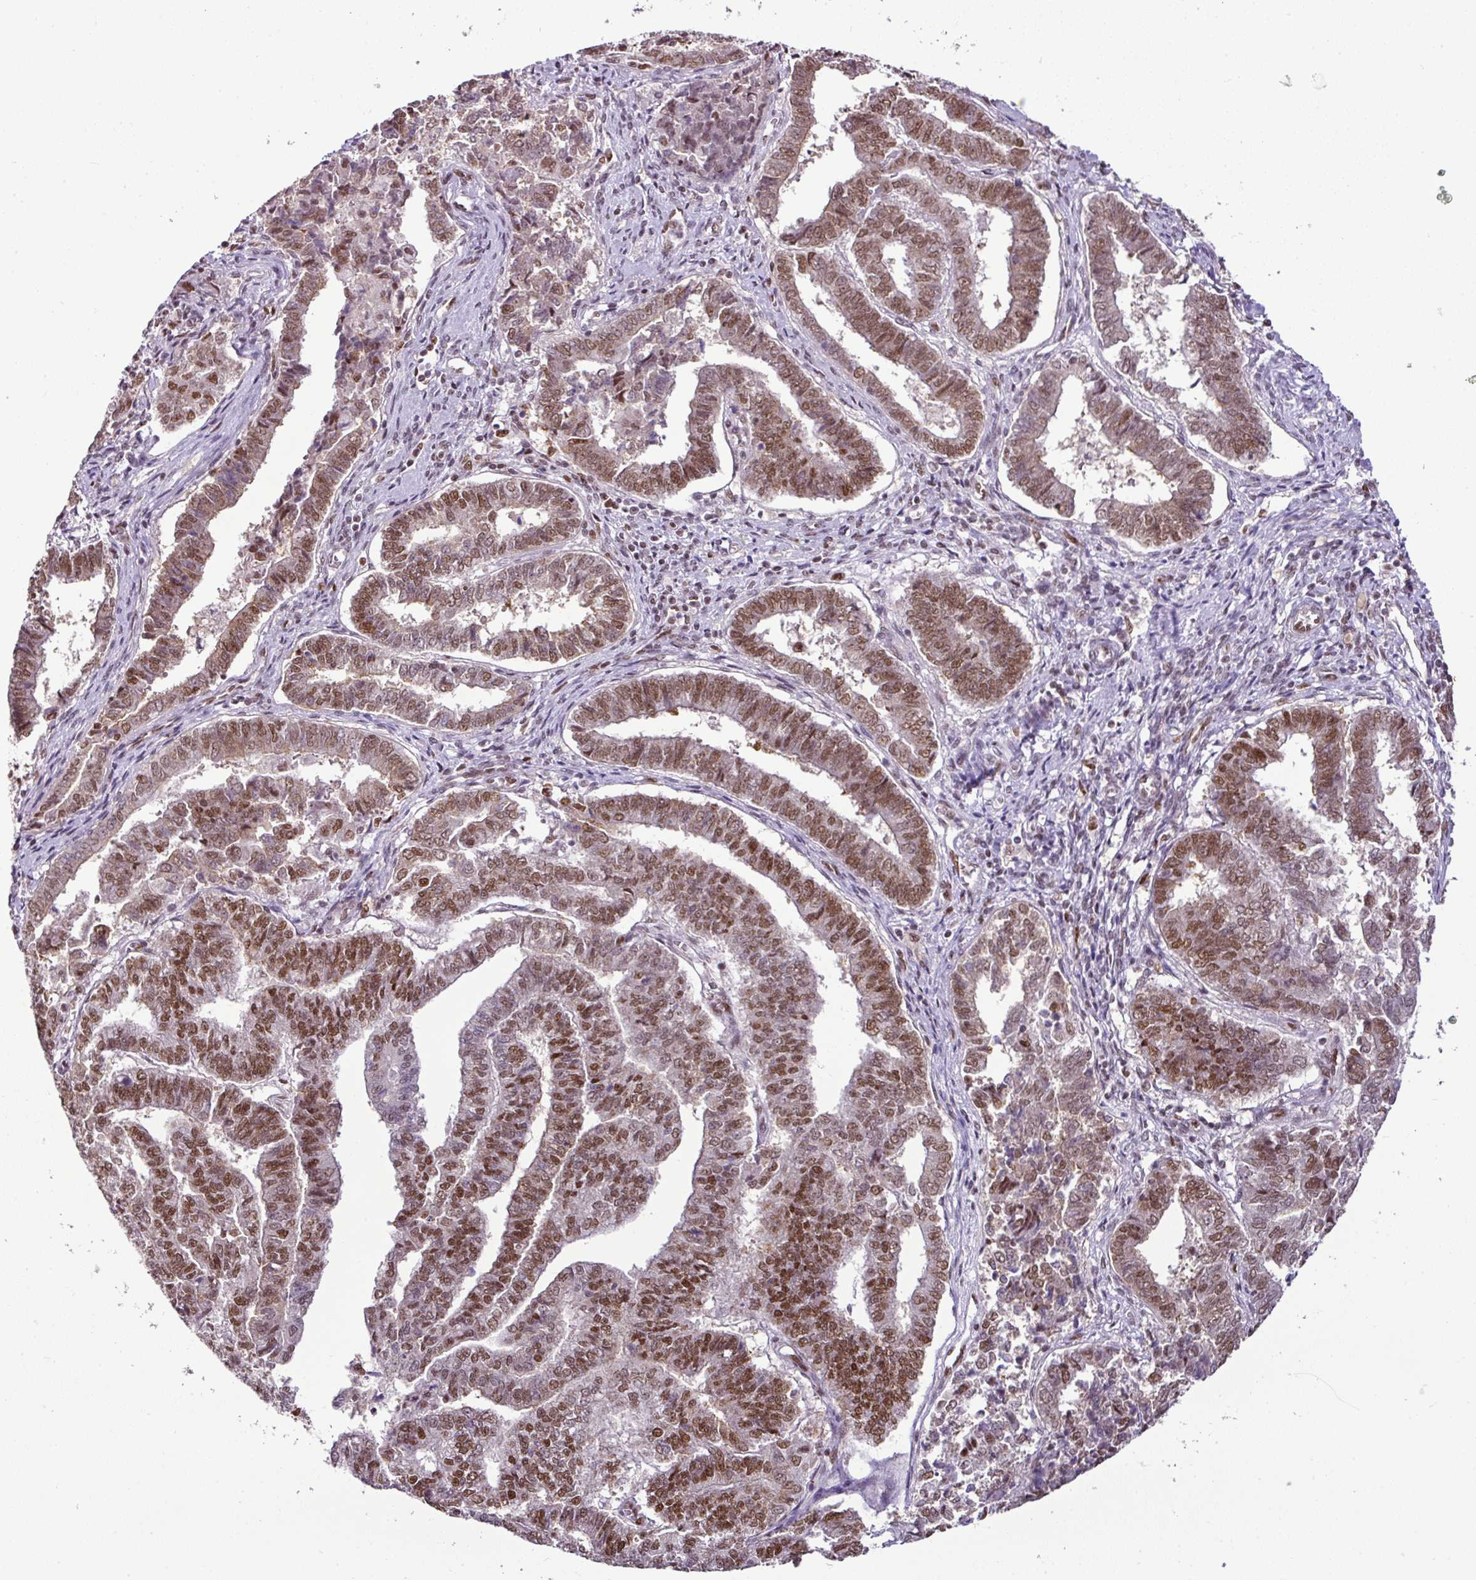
{"staining": {"intensity": "moderate", "quantity": ">75%", "location": "nuclear"}, "tissue": "endometrial cancer", "cell_type": "Tumor cells", "image_type": "cancer", "snomed": [{"axis": "morphology", "description": "Adenocarcinoma, NOS"}, {"axis": "topography", "description": "Endometrium"}], "caption": "About >75% of tumor cells in endometrial cancer (adenocarcinoma) show moderate nuclear protein expression as visualized by brown immunohistochemical staining.", "gene": "PGAP4", "patient": {"sex": "female", "age": 72}}